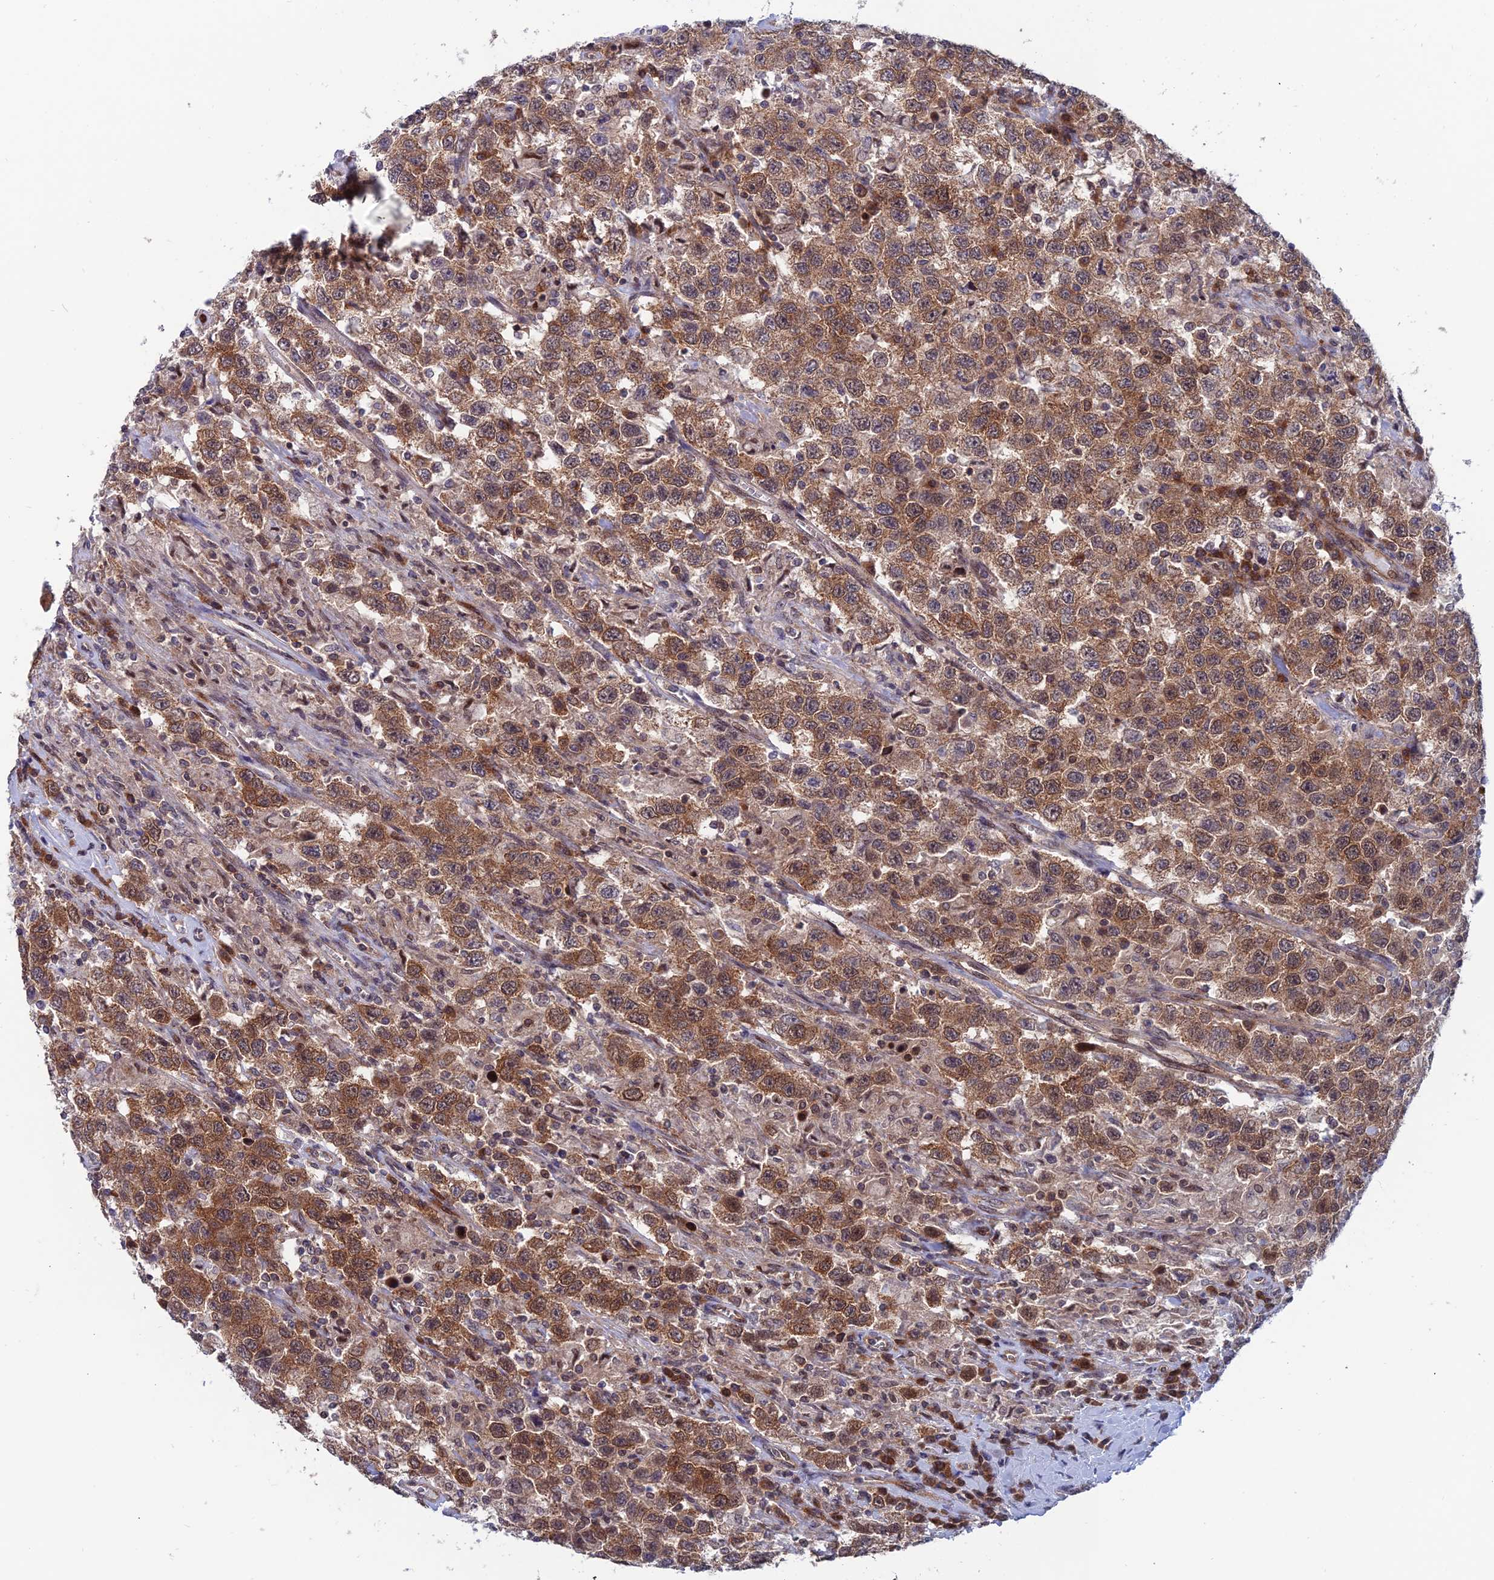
{"staining": {"intensity": "moderate", "quantity": ">75%", "location": "cytoplasmic/membranous"}, "tissue": "testis cancer", "cell_type": "Tumor cells", "image_type": "cancer", "snomed": [{"axis": "morphology", "description": "Seminoma, NOS"}, {"axis": "topography", "description": "Testis"}], "caption": "A micrograph of testis cancer (seminoma) stained for a protein reveals moderate cytoplasmic/membranous brown staining in tumor cells.", "gene": "IGBP1", "patient": {"sex": "male", "age": 41}}